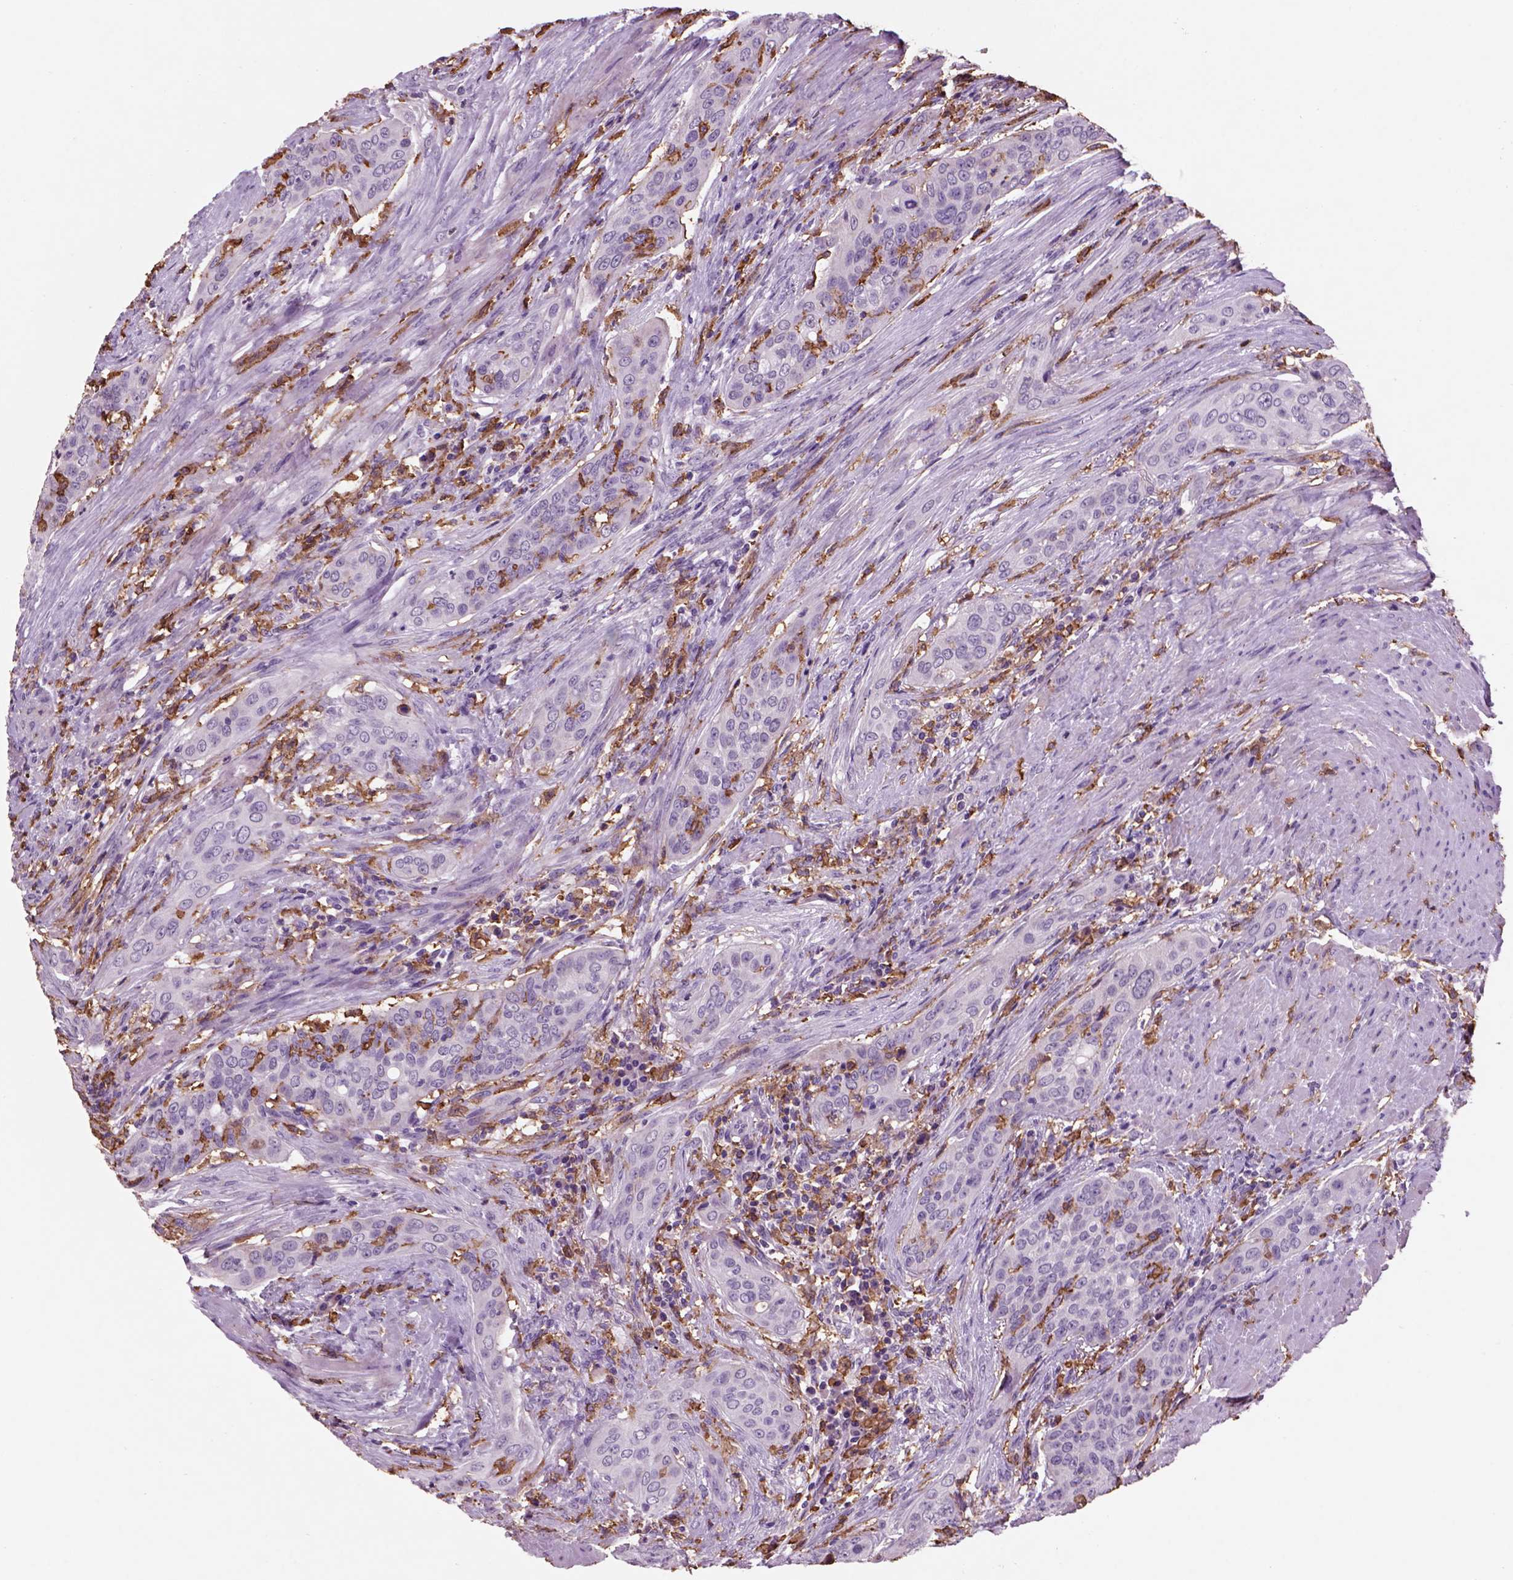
{"staining": {"intensity": "negative", "quantity": "none", "location": "none"}, "tissue": "urothelial cancer", "cell_type": "Tumor cells", "image_type": "cancer", "snomed": [{"axis": "morphology", "description": "Urothelial carcinoma, High grade"}, {"axis": "topography", "description": "Urinary bladder"}], "caption": "Tumor cells show no significant protein expression in urothelial cancer.", "gene": "CD14", "patient": {"sex": "male", "age": 82}}